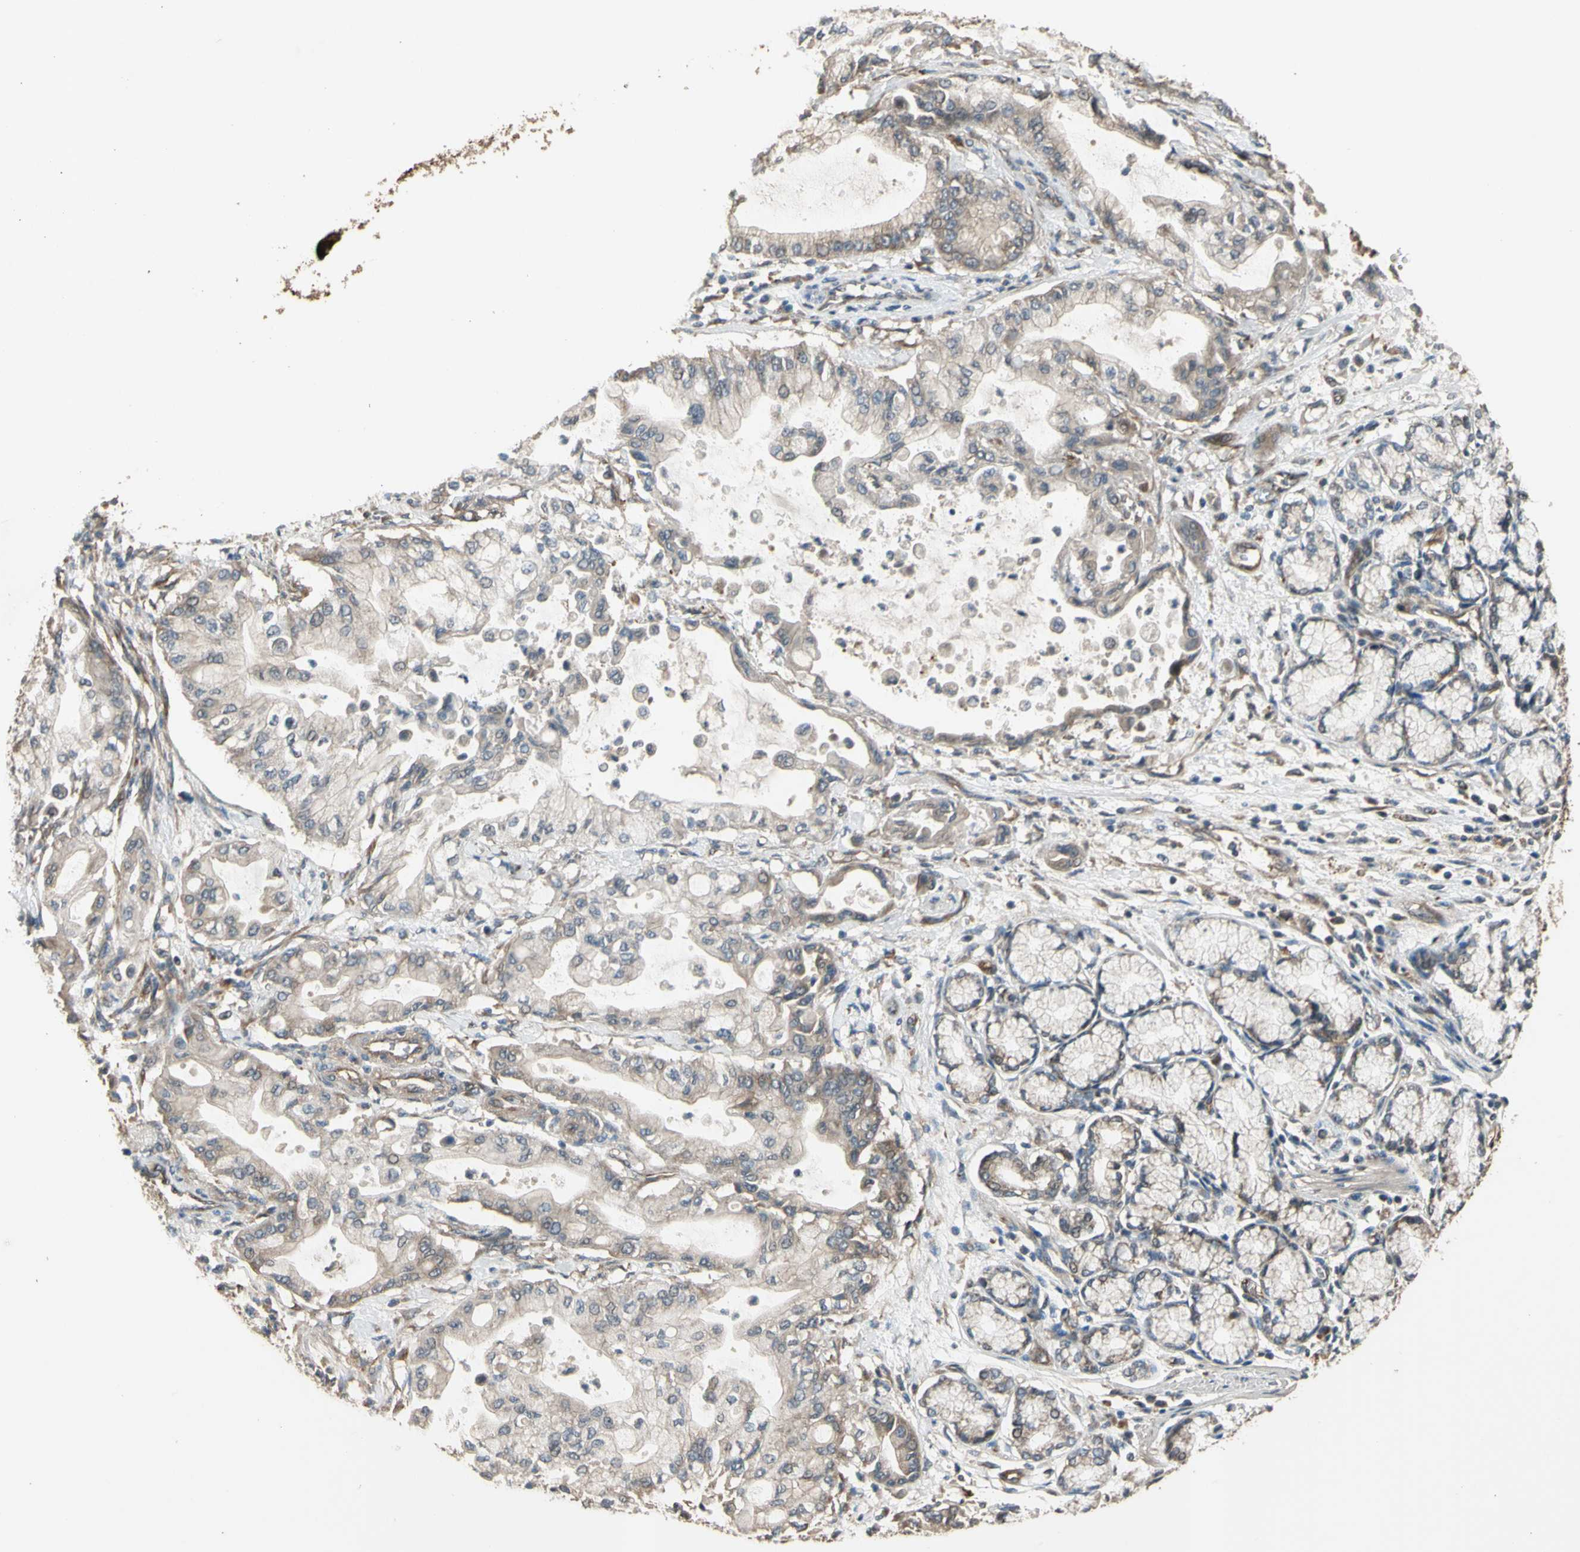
{"staining": {"intensity": "weak", "quantity": "<25%", "location": "cytoplasmic/membranous"}, "tissue": "pancreatic cancer", "cell_type": "Tumor cells", "image_type": "cancer", "snomed": [{"axis": "morphology", "description": "Adenocarcinoma, NOS"}, {"axis": "morphology", "description": "Adenocarcinoma, metastatic, NOS"}, {"axis": "topography", "description": "Lymph node"}, {"axis": "topography", "description": "Pancreas"}, {"axis": "topography", "description": "Duodenum"}], "caption": "The histopathology image displays no significant expression in tumor cells of metastatic adenocarcinoma (pancreatic). The staining was performed using DAB (3,3'-diaminobenzidine) to visualize the protein expression in brown, while the nuclei were stained in blue with hematoxylin (Magnification: 20x).", "gene": "EFNB2", "patient": {"sex": "female", "age": 64}}